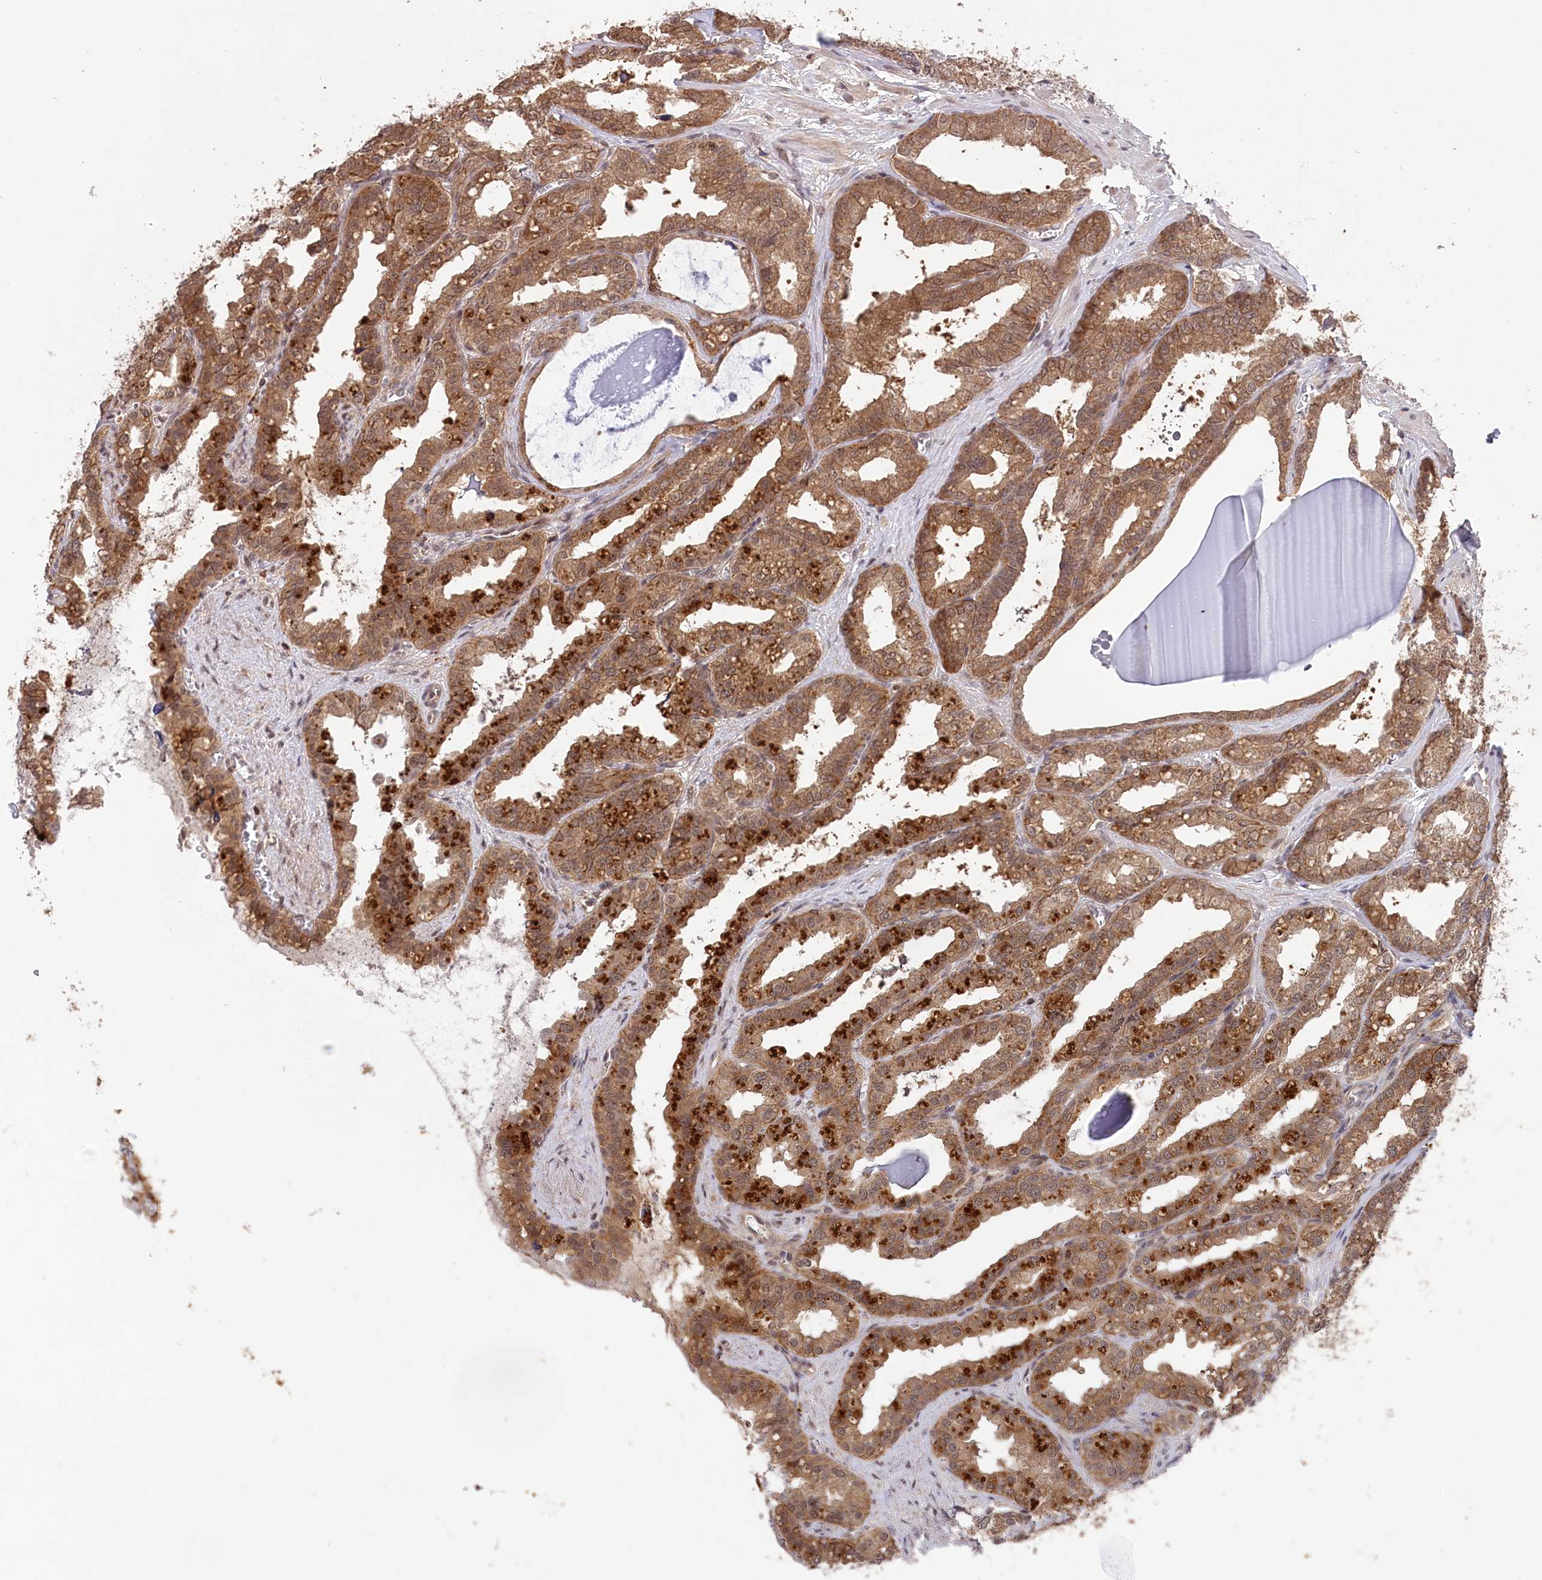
{"staining": {"intensity": "moderate", "quantity": ">75%", "location": "cytoplasmic/membranous"}, "tissue": "seminal vesicle", "cell_type": "Glandular cells", "image_type": "normal", "snomed": [{"axis": "morphology", "description": "Normal tissue, NOS"}, {"axis": "topography", "description": "Prostate"}, {"axis": "topography", "description": "Seminal veicle"}], "caption": "Glandular cells reveal medium levels of moderate cytoplasmic/membranous positivity in approximately >75% of cells in benign seminal vesicle.", "gene": "CCSER2", "patient": {"sex": "male", "age": 51}}